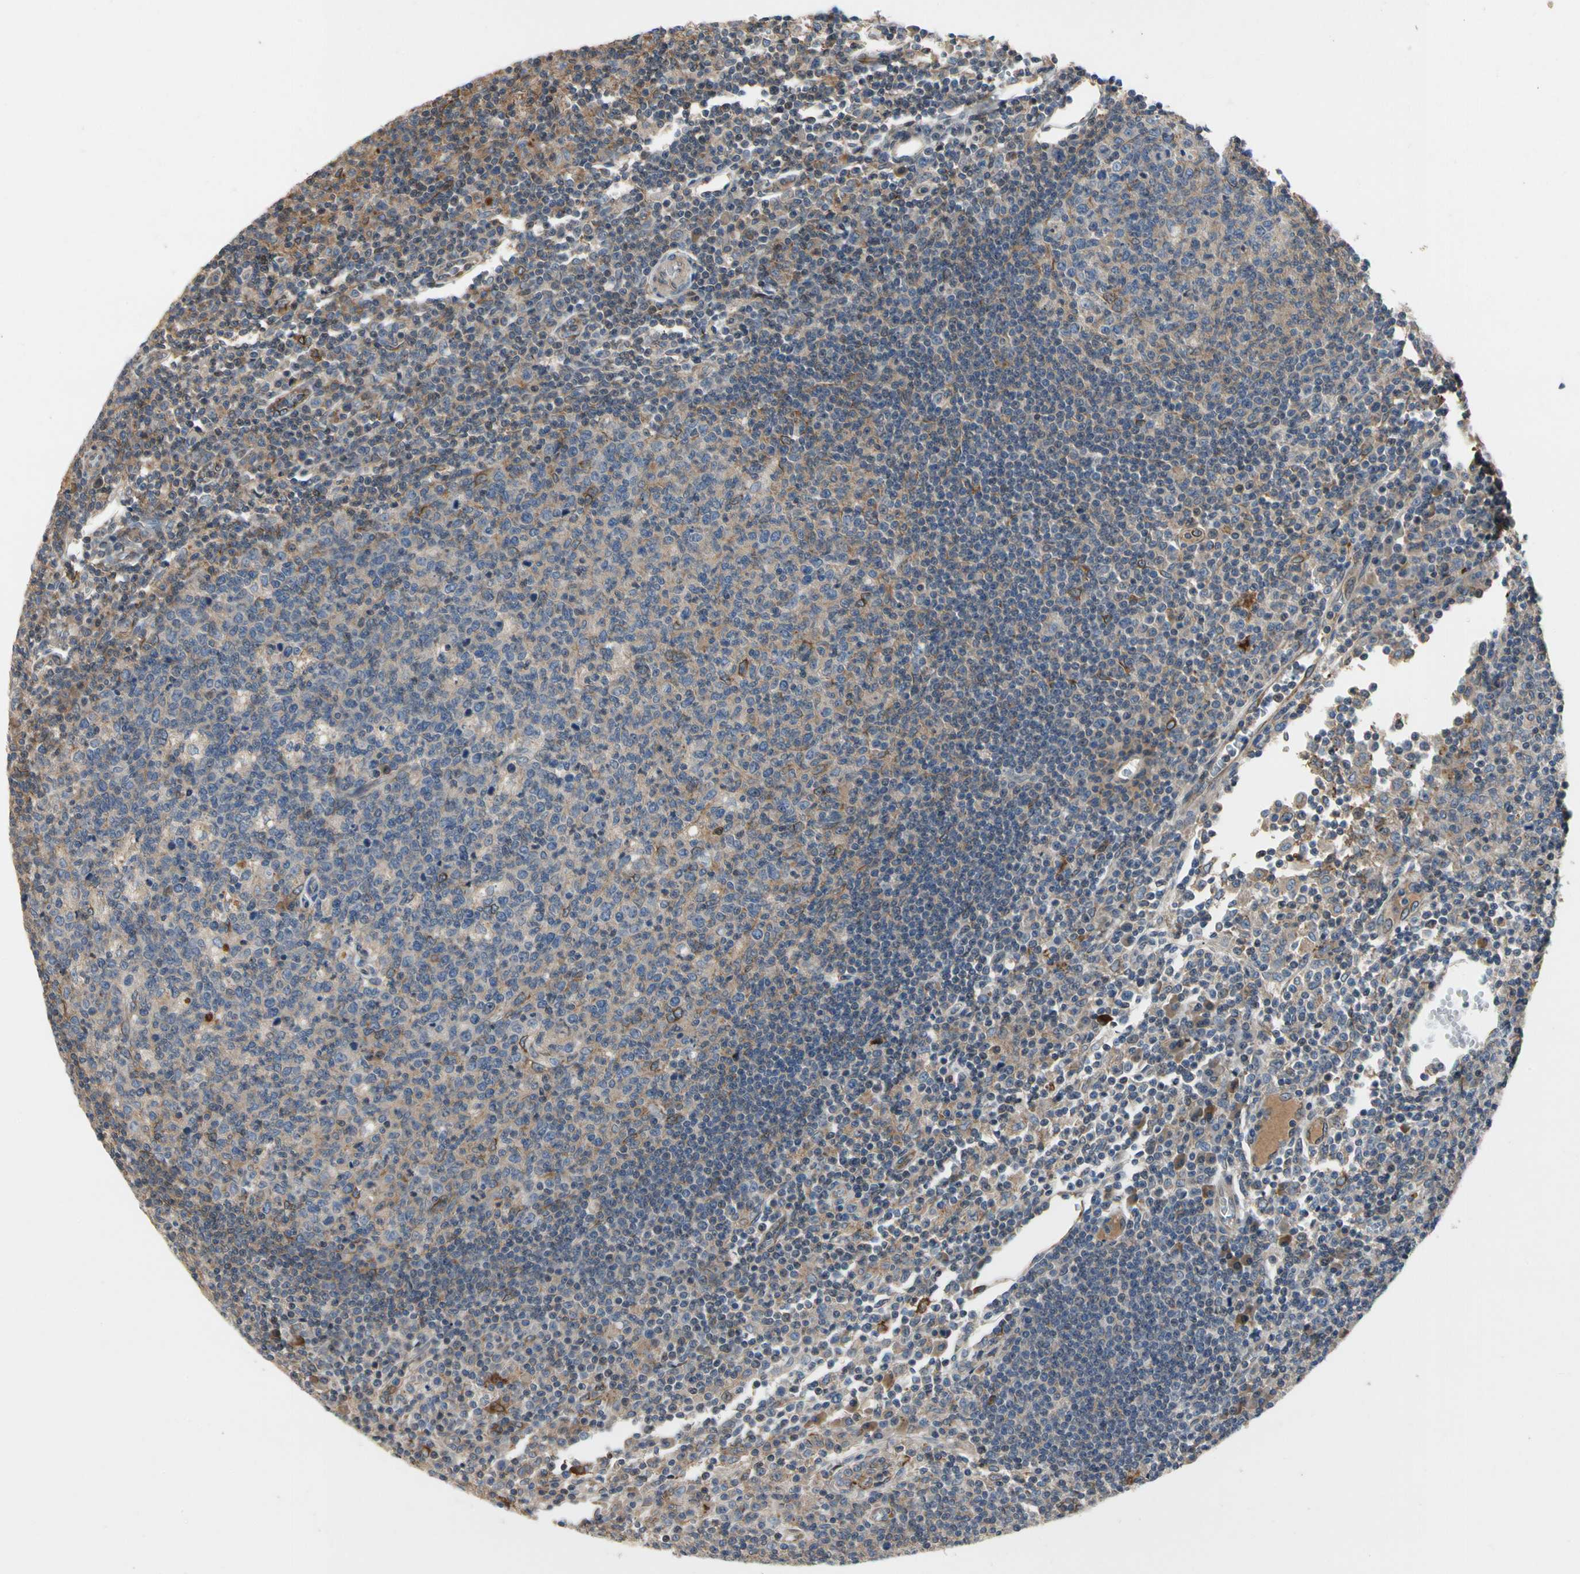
{"staining": {"intensity": "weak", "quantity": "<25%", "location": "cytoplasmic/membranous"}, "tissue": "lymph node", "cell_type": "Germinal center cells", "image_type": "normal", "snomed": [{"axis": "morphology", "description": "Normal tissue, NOS"}, {"axis": "morphology", "description": "Inflammation, NOS"}, {"axis": "topography", "description": "Lymph node"}], "caption": "IHC image of unremarkable human lymph node stained for a protein (brown), which exhibits no positivity in germinal center cells.", "gene": "CRTAC1", "patient": {"sex": "male", "age": 55}}